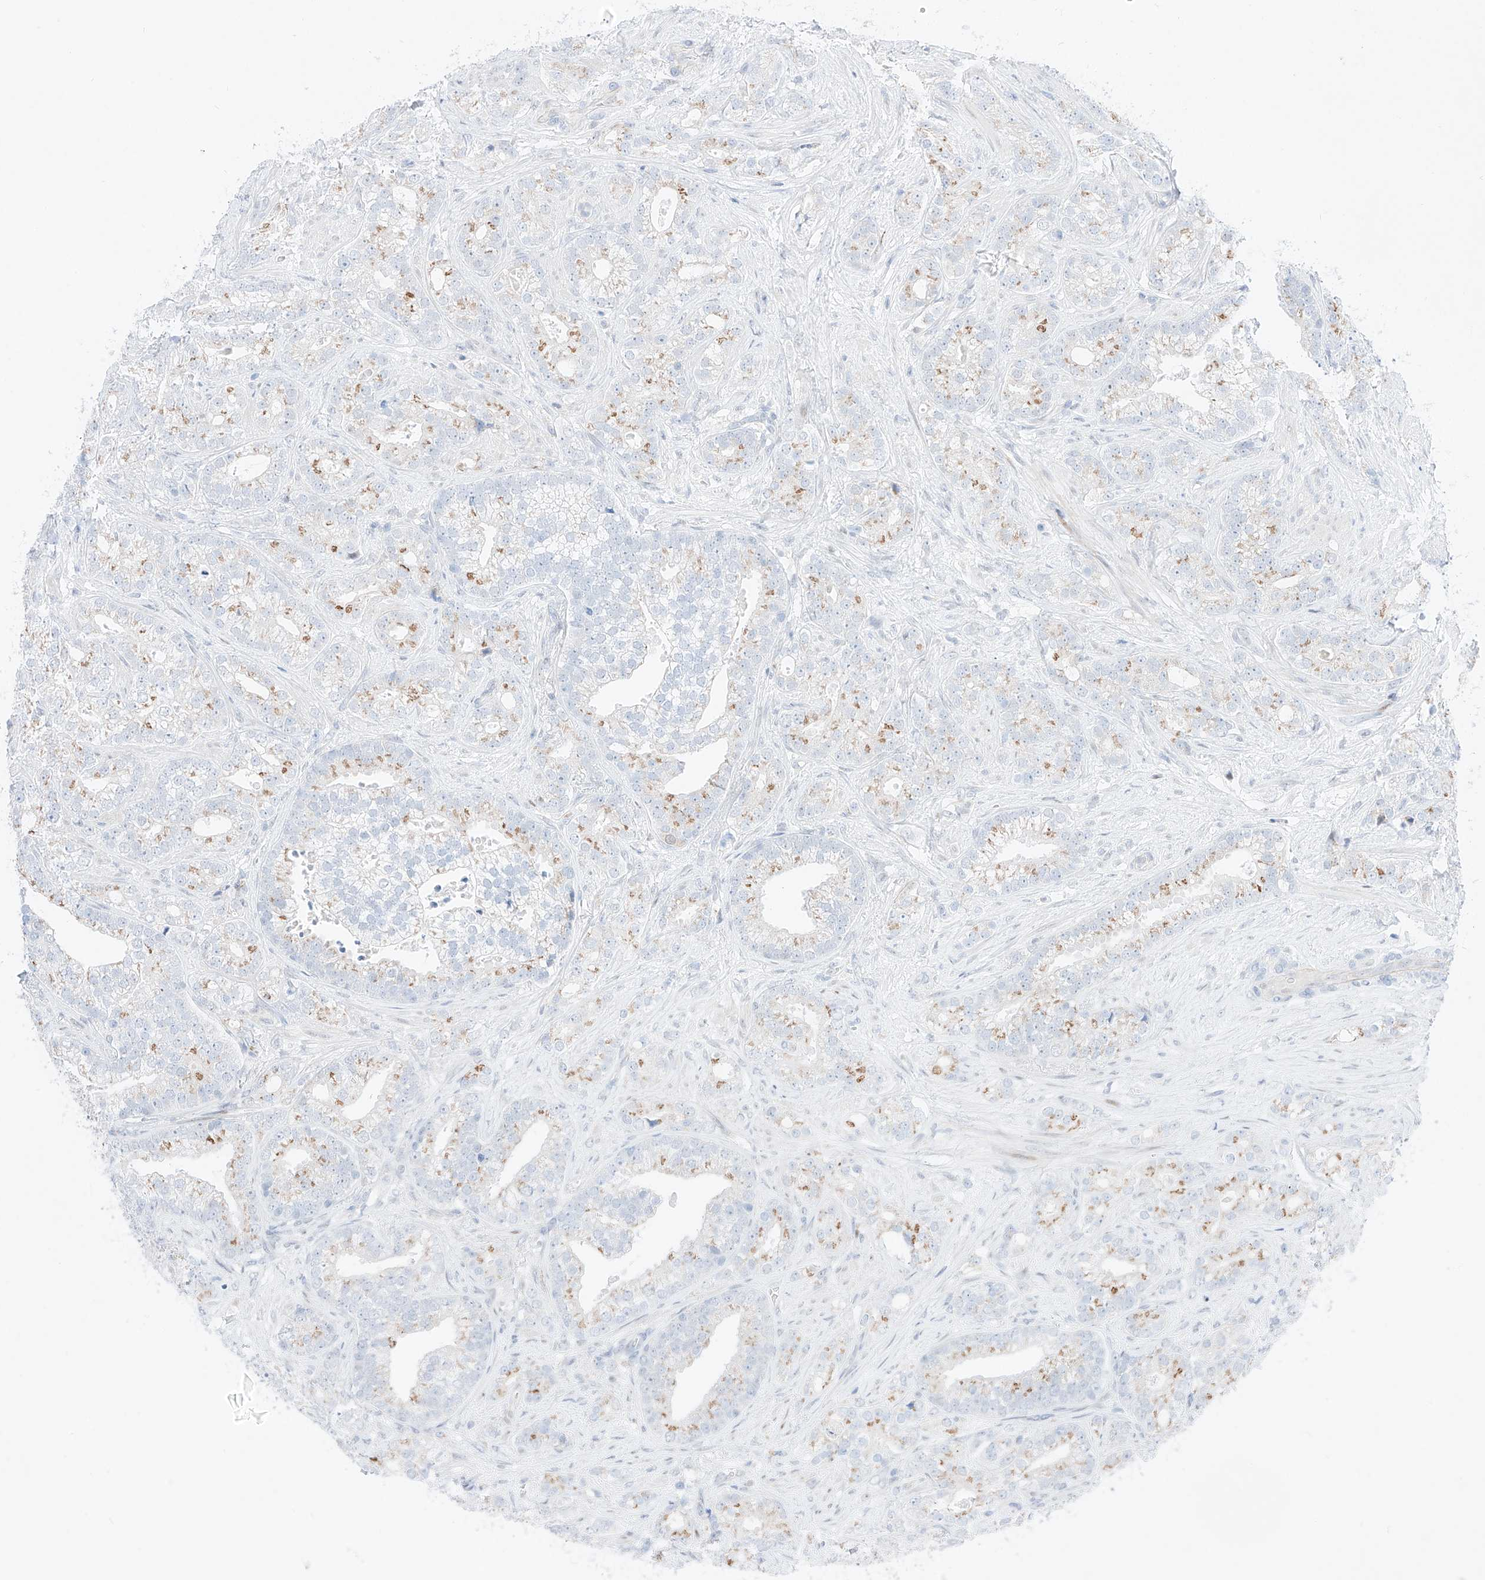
{"staining": {"intensity": "weak", "quantity": "25%-75%", "location": "cytoplasmic/membranous"}, "tissue": "prostate cancer", "cell_type": "Tumor cells", "image_type": "cancer", "snomed": [{"axis": "morphology", "description": "Adenocarcinoma, High grade"}, {"axis": "topography", "description": "Prostate and seminal vesicle, NOS"}], "caption": "Approximately 25%-75% of tumor cells in human prostate cancer show weak cytoplasmic/membranous protein staining as visualized by brown immunohistochemical staining.", "gene": "NT5C3B", "patient": {"sex": "male", "age": 67}}